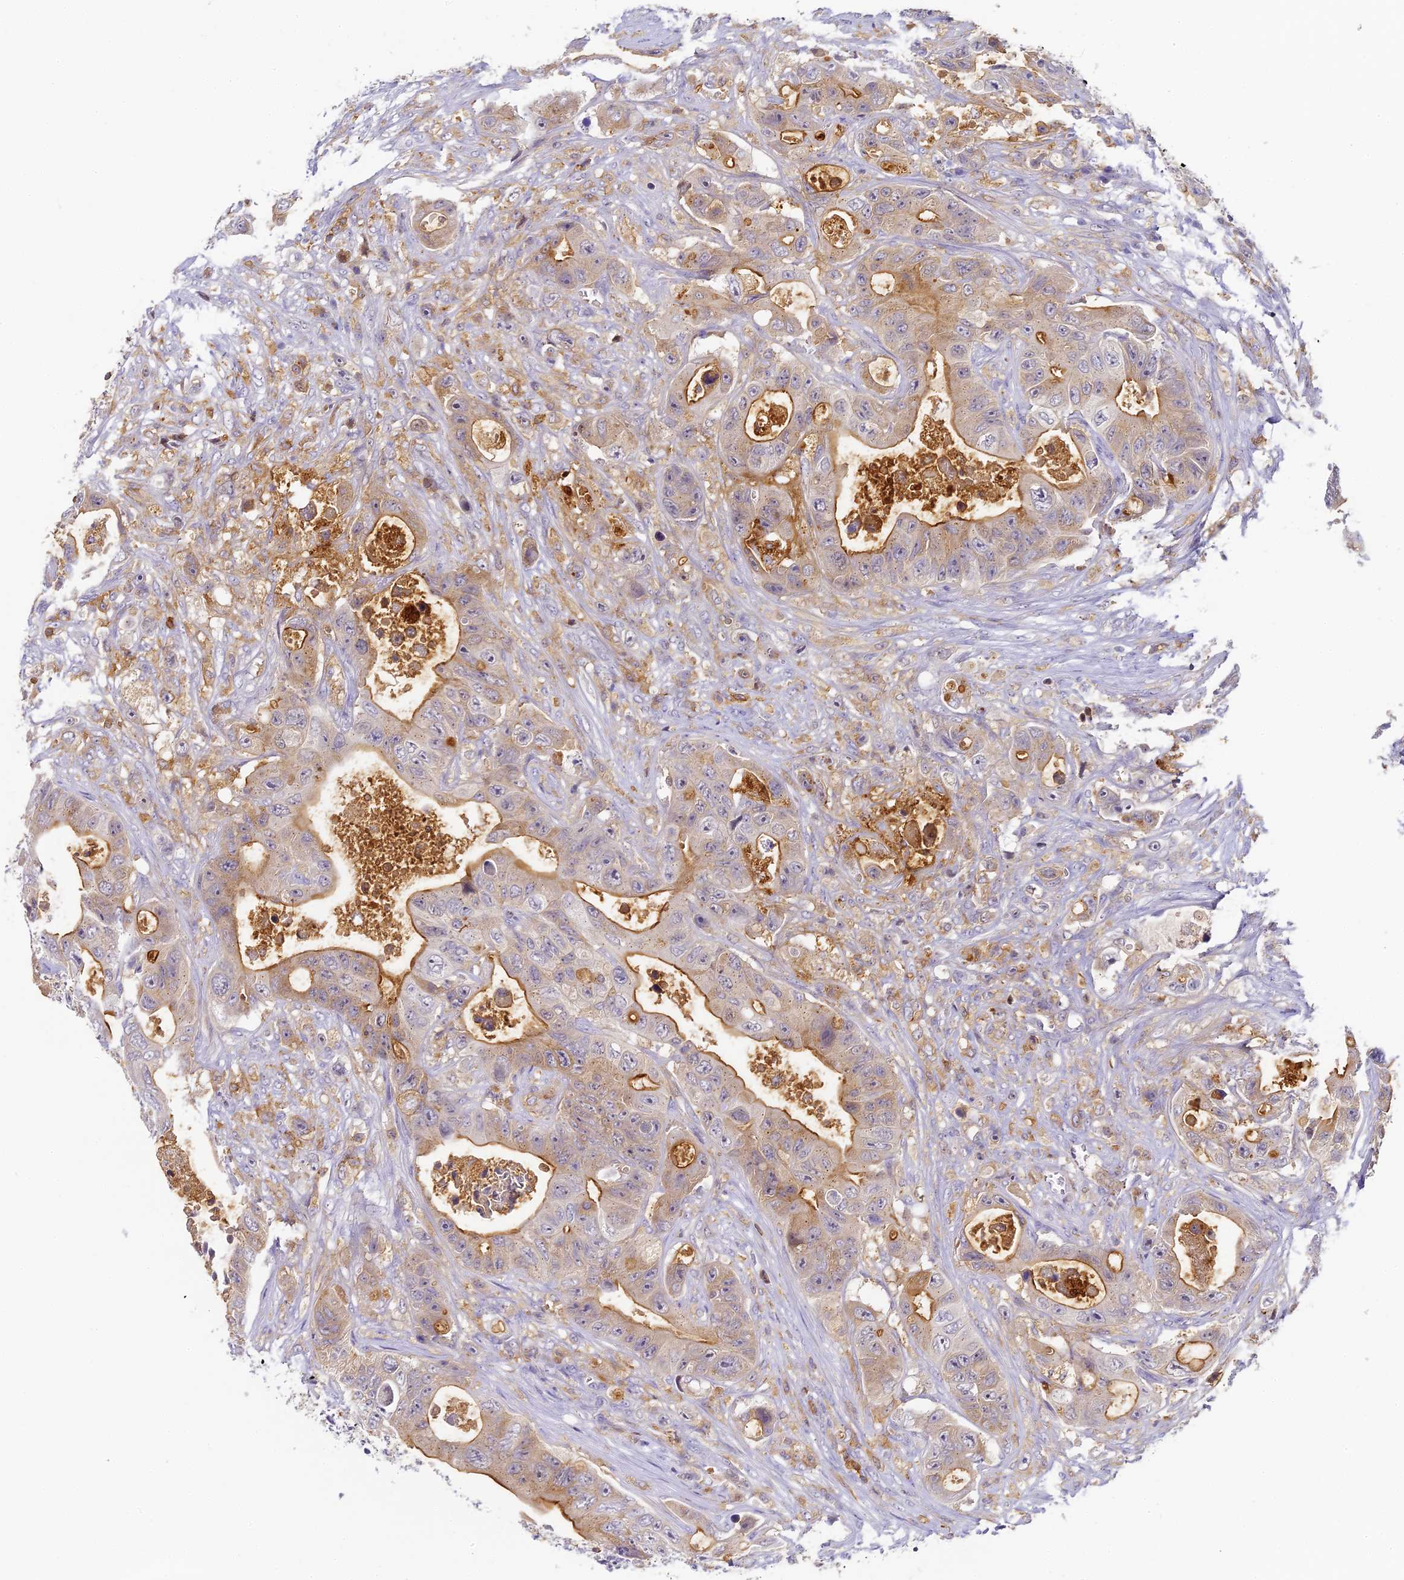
{"staining": {"intensity": "moderate", "quantity": "25%-75%", "location": "cytoplasmic/membranous"}, "tissue": "colorectal cancer", "cell_type": "Tumor cells", "image_type": "cancer", "snomed": [{"axis": "morphology", "description": "Adenocarcinoma, NOS"}, {"axis": "topography", "description": "Colon"}], "caption": "High-magnification brightfield microscopy of adenocarcinoma (colorectal) stained with DAB (brown) and counterstained with hematoxylin (blue). tumor cells exhibit moderate cytoplasmic/membranous positivity is seen in approximately25%-75% of cells.", "gene": "FYB1", "patient": {"sex": "female", "age": 46}}